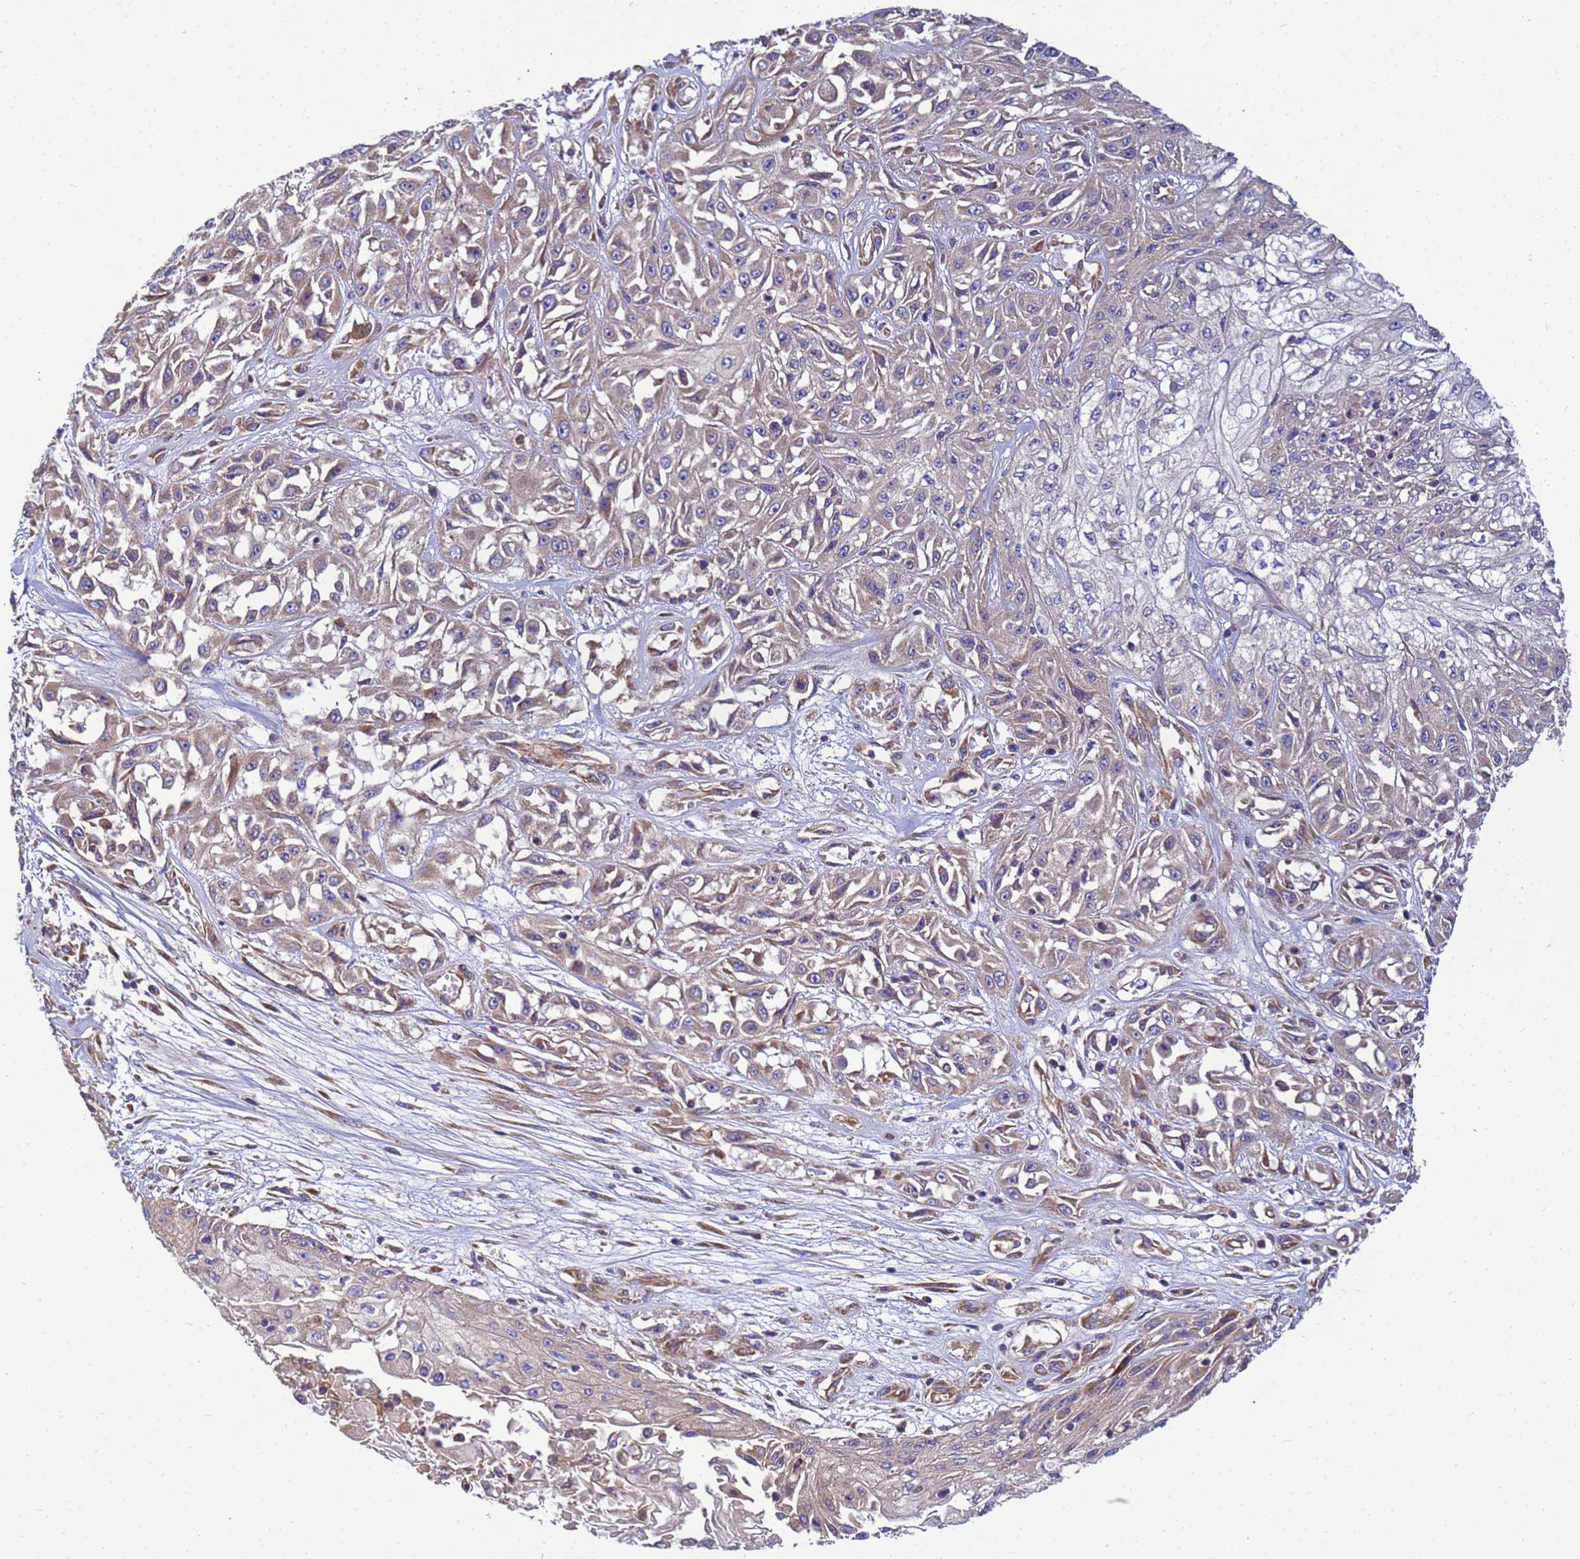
{"staining": {"intensity": "weak", "quantity": "<25%", "location": "cytoplasmic/membranous"}, "tissue": "skin cancer", "cell_type": "Tumor cells", "image_type": "cancer", "snomed": [{"axis": "morphology", "description": "Squamous cell carcinoma, NOS"}, {"axis": "morphology", "description": "Squamous cell carcinoma, metastatic, NOS"}, {"axis": "topography", "description": "Skin"}, {"axis": "topography", "description": "Lymph node"}], "caption": "Tumor cells are negative for brown protein staining in squamous cell carcinoma (skin).", "gene": "BECN1", "patient": {"sex": "male", "age": 75}}